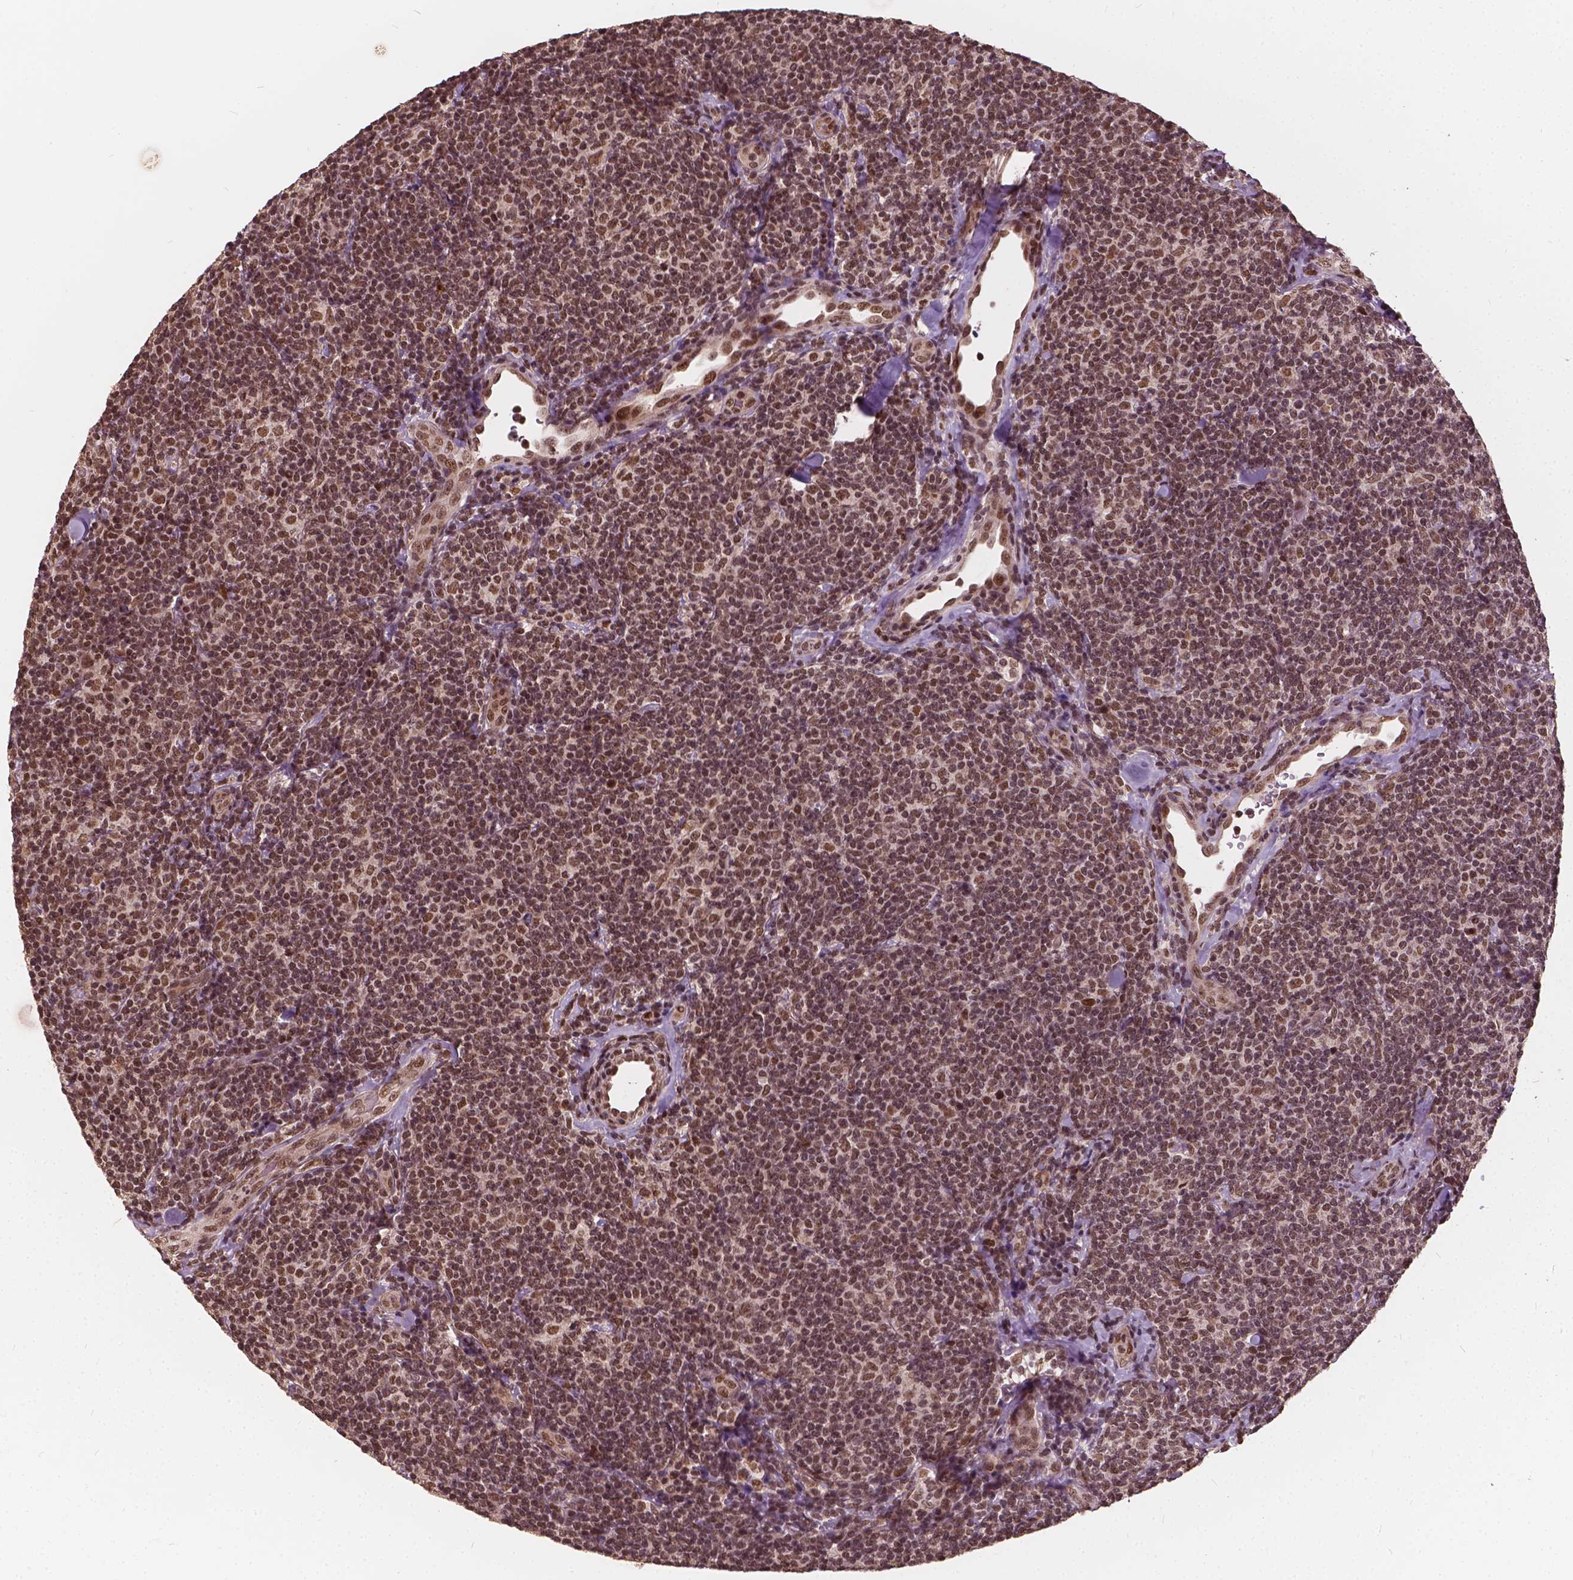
{"staining": {"intensity": "moderate", "quantity": ">75%", "location": "nuclear"}, "tissue": "lymphoma", "cell_type": "Tumor cells", "image_type": "cancer", "snomed": [{"axis": "morphology", "description": "Malignant lymphoma, non-Hodgkin's type, Low grade"}, {"axis": "topography", "description": "Lymph node"}], "caption": "The image exhibits a brown stain indicating the presence of a protein in the nuclear of tumor cells in lymphoma.", "gene": "GPS2", "patient": {"sex": "female", "age": 56}}